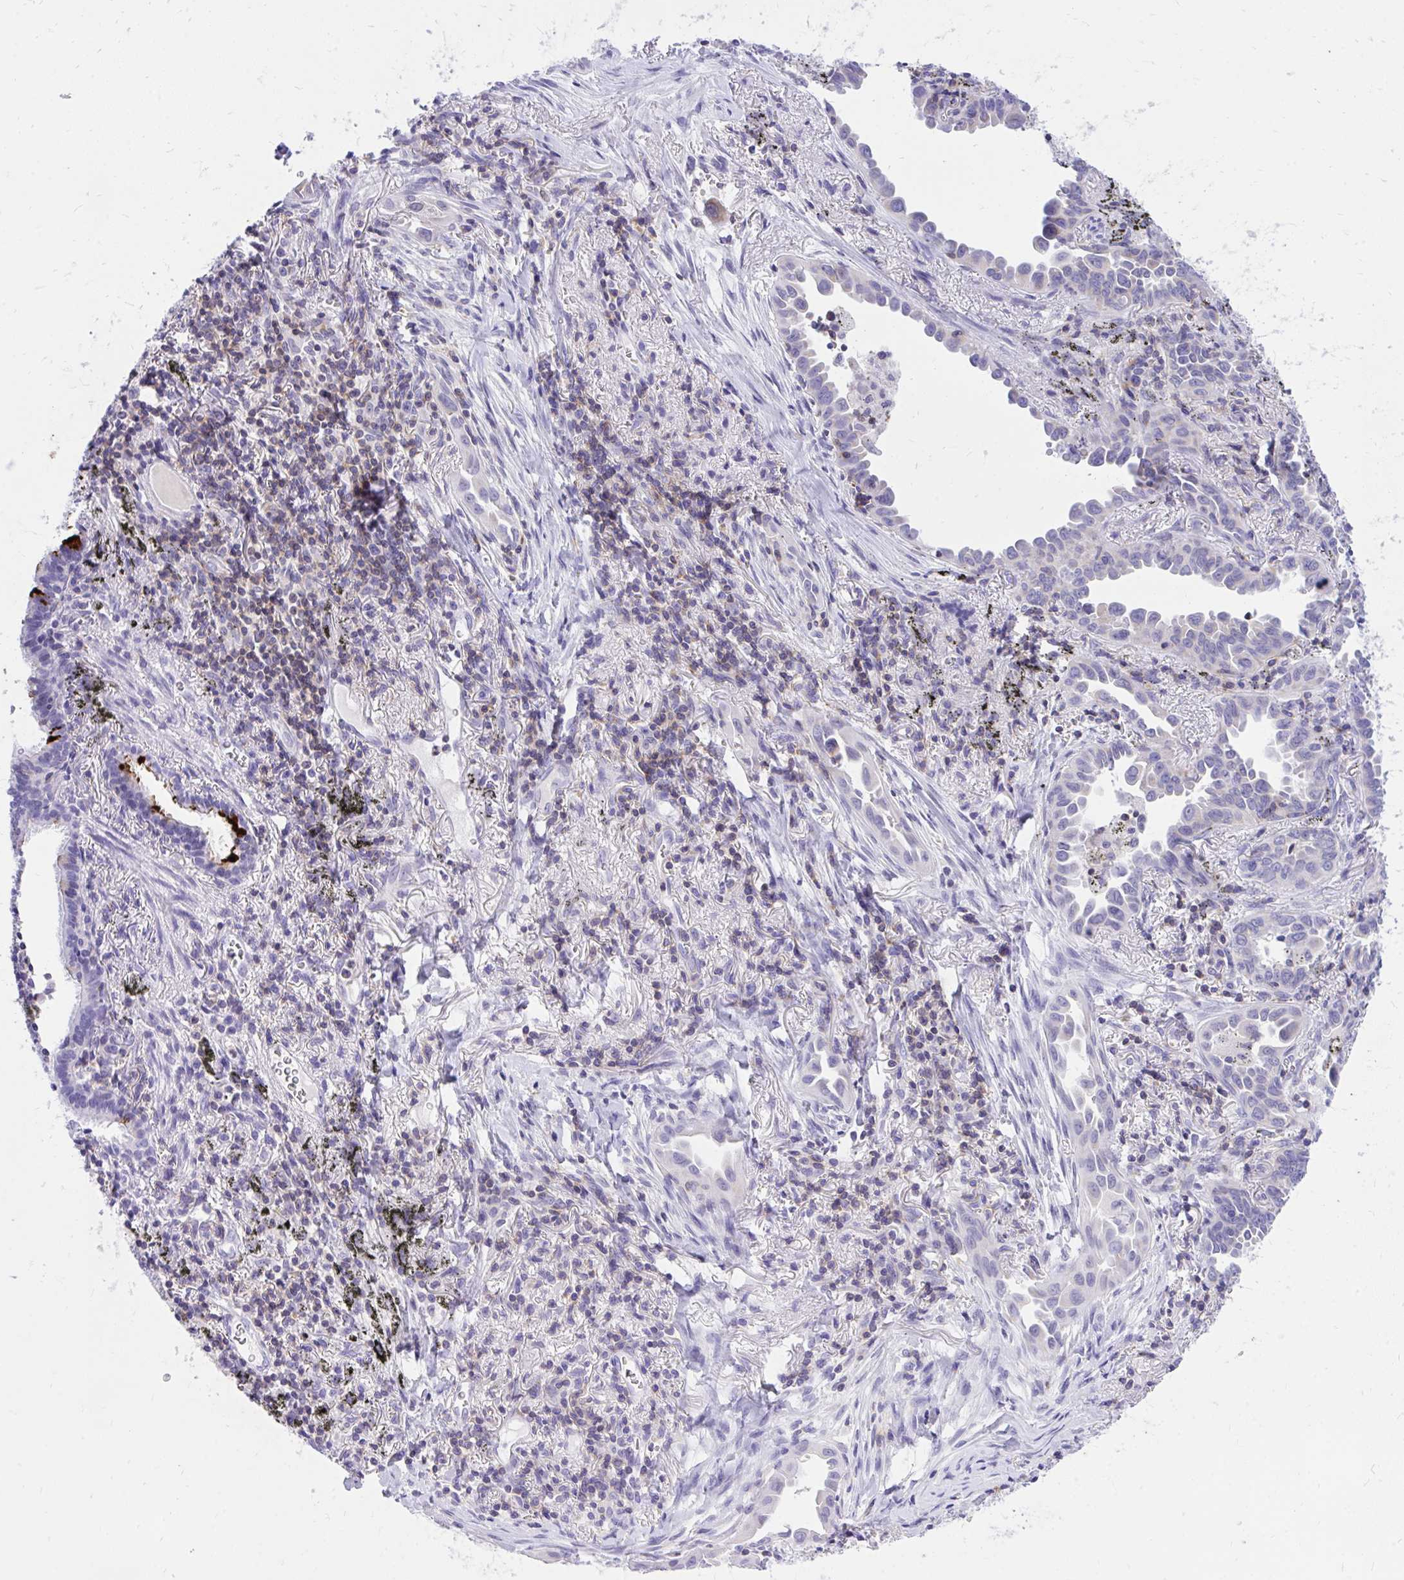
{"staining": {"intensity": "negative", "quantity": "none", "location": "none"}, "tissue": "lung cancer", "cell_type": "Tumor cells", "image_type": "cancer", "snomed": [{"axis": "morphology", "description": "Adenocarcinoma, NOS"}, {"axis": "topography", "description": "Lung"}], "caption": "An immunohistochemistry (IHC) histopathology image of lung cancer (adenocarcinoma) is shown. There is no staining in tumor cells of lung cancer (adenocarcinoma). (DAB (3,3'-diaminobenzidine) IHC, high magnification).", "gene": "CXCL8", "patient": {"sex": "male", "age": 68}}